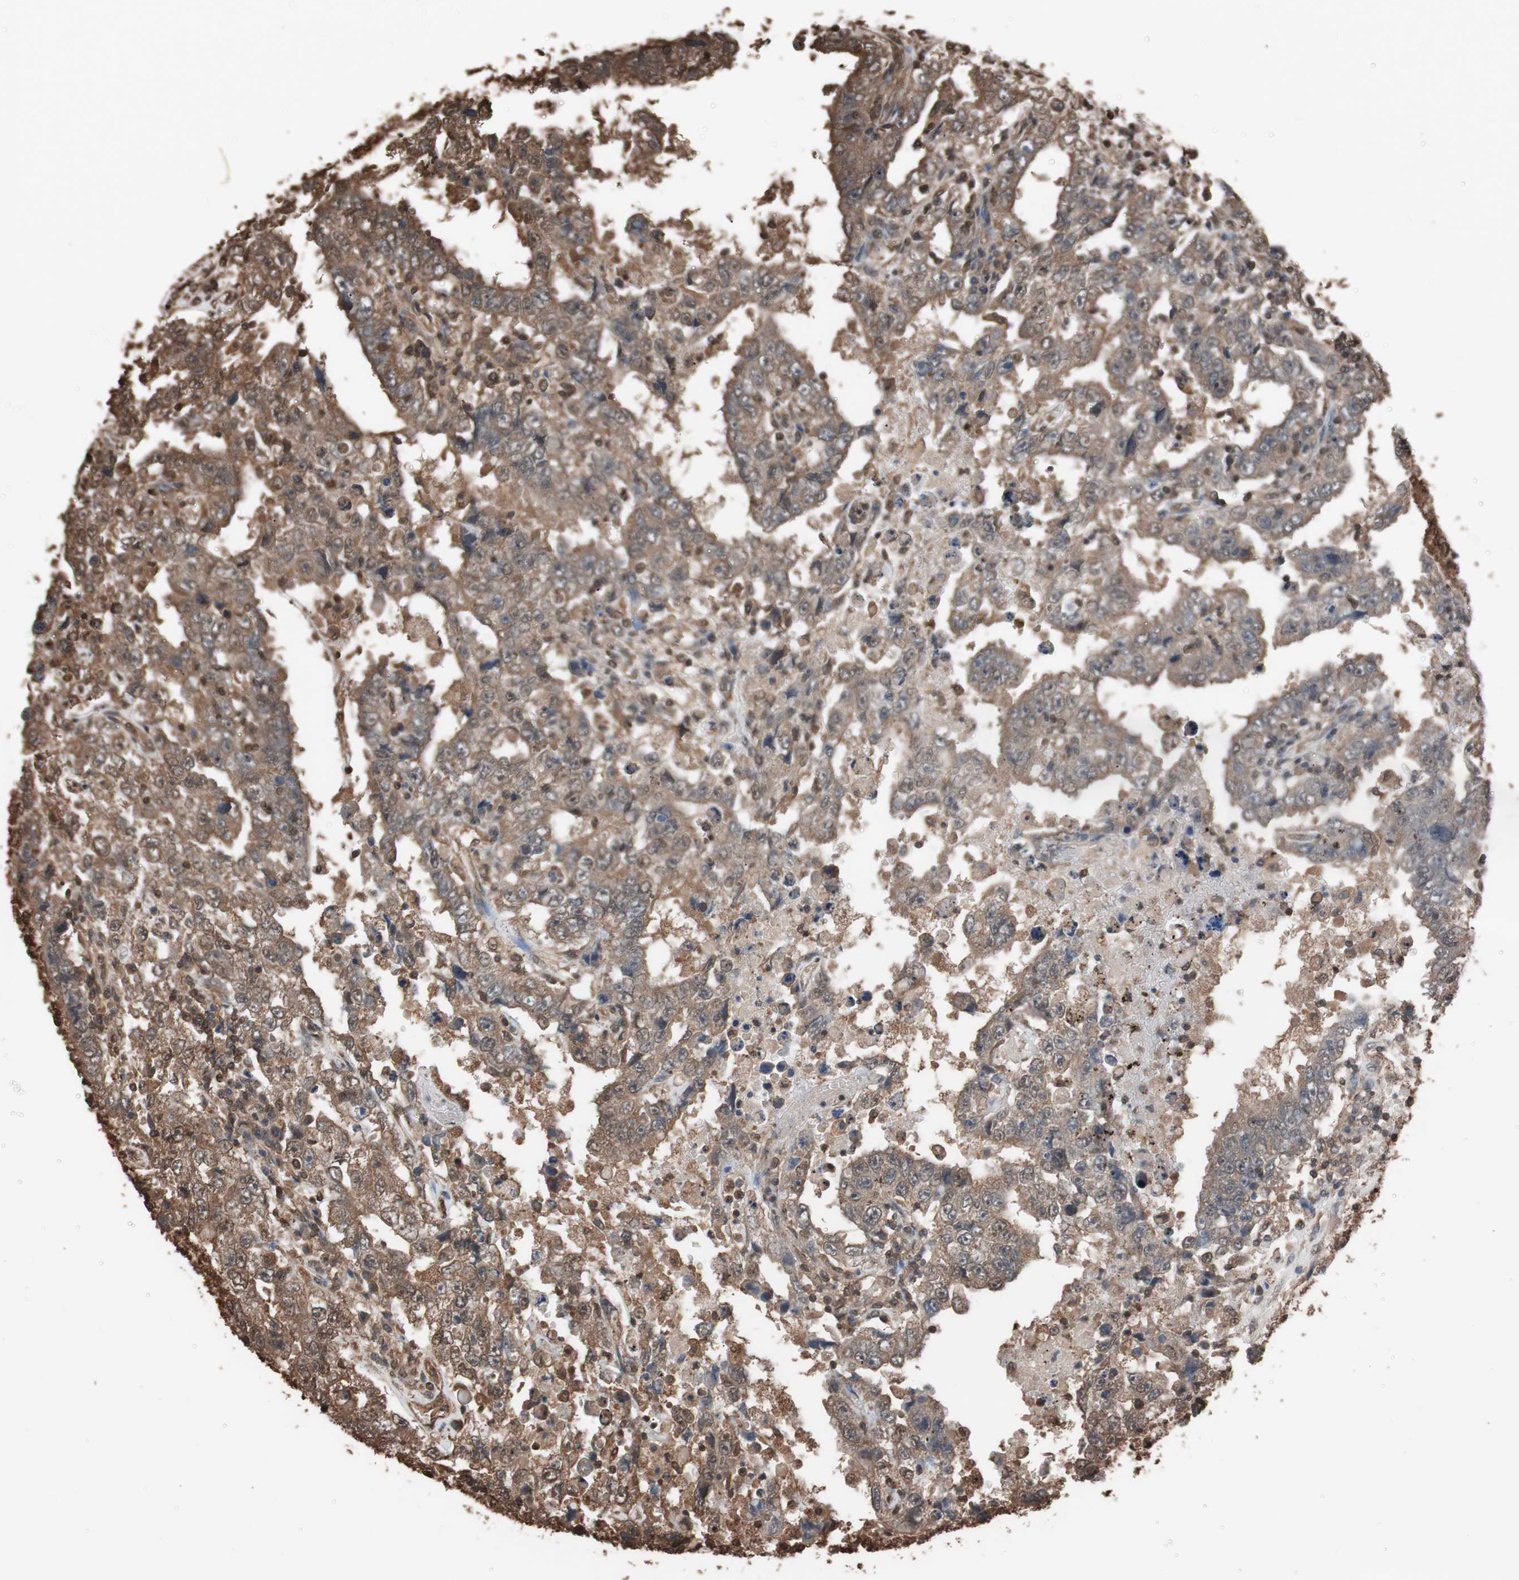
{"staining": {"intensity": "moderate", "quantity": ">75%", "location": "cytoplasmic/membranous"}, "tissue": "testis cancer", "cell_type": "Tumor cells", "image_type": "cancer", "snomed": [{"axis": "morphology", "description": "Carcinoma, Embryonal, NOS"}, {"axis": "topography", "description": "Testis"}], "caption": "Brown immunohistochemical staining in human testis cancer (embryonal carcinoma) displays moderate cytoplasmic/membranous staining in about >75% of tumor cells.", "gene": "CALM2", "patient": {"sex": "male", "age": 26}}